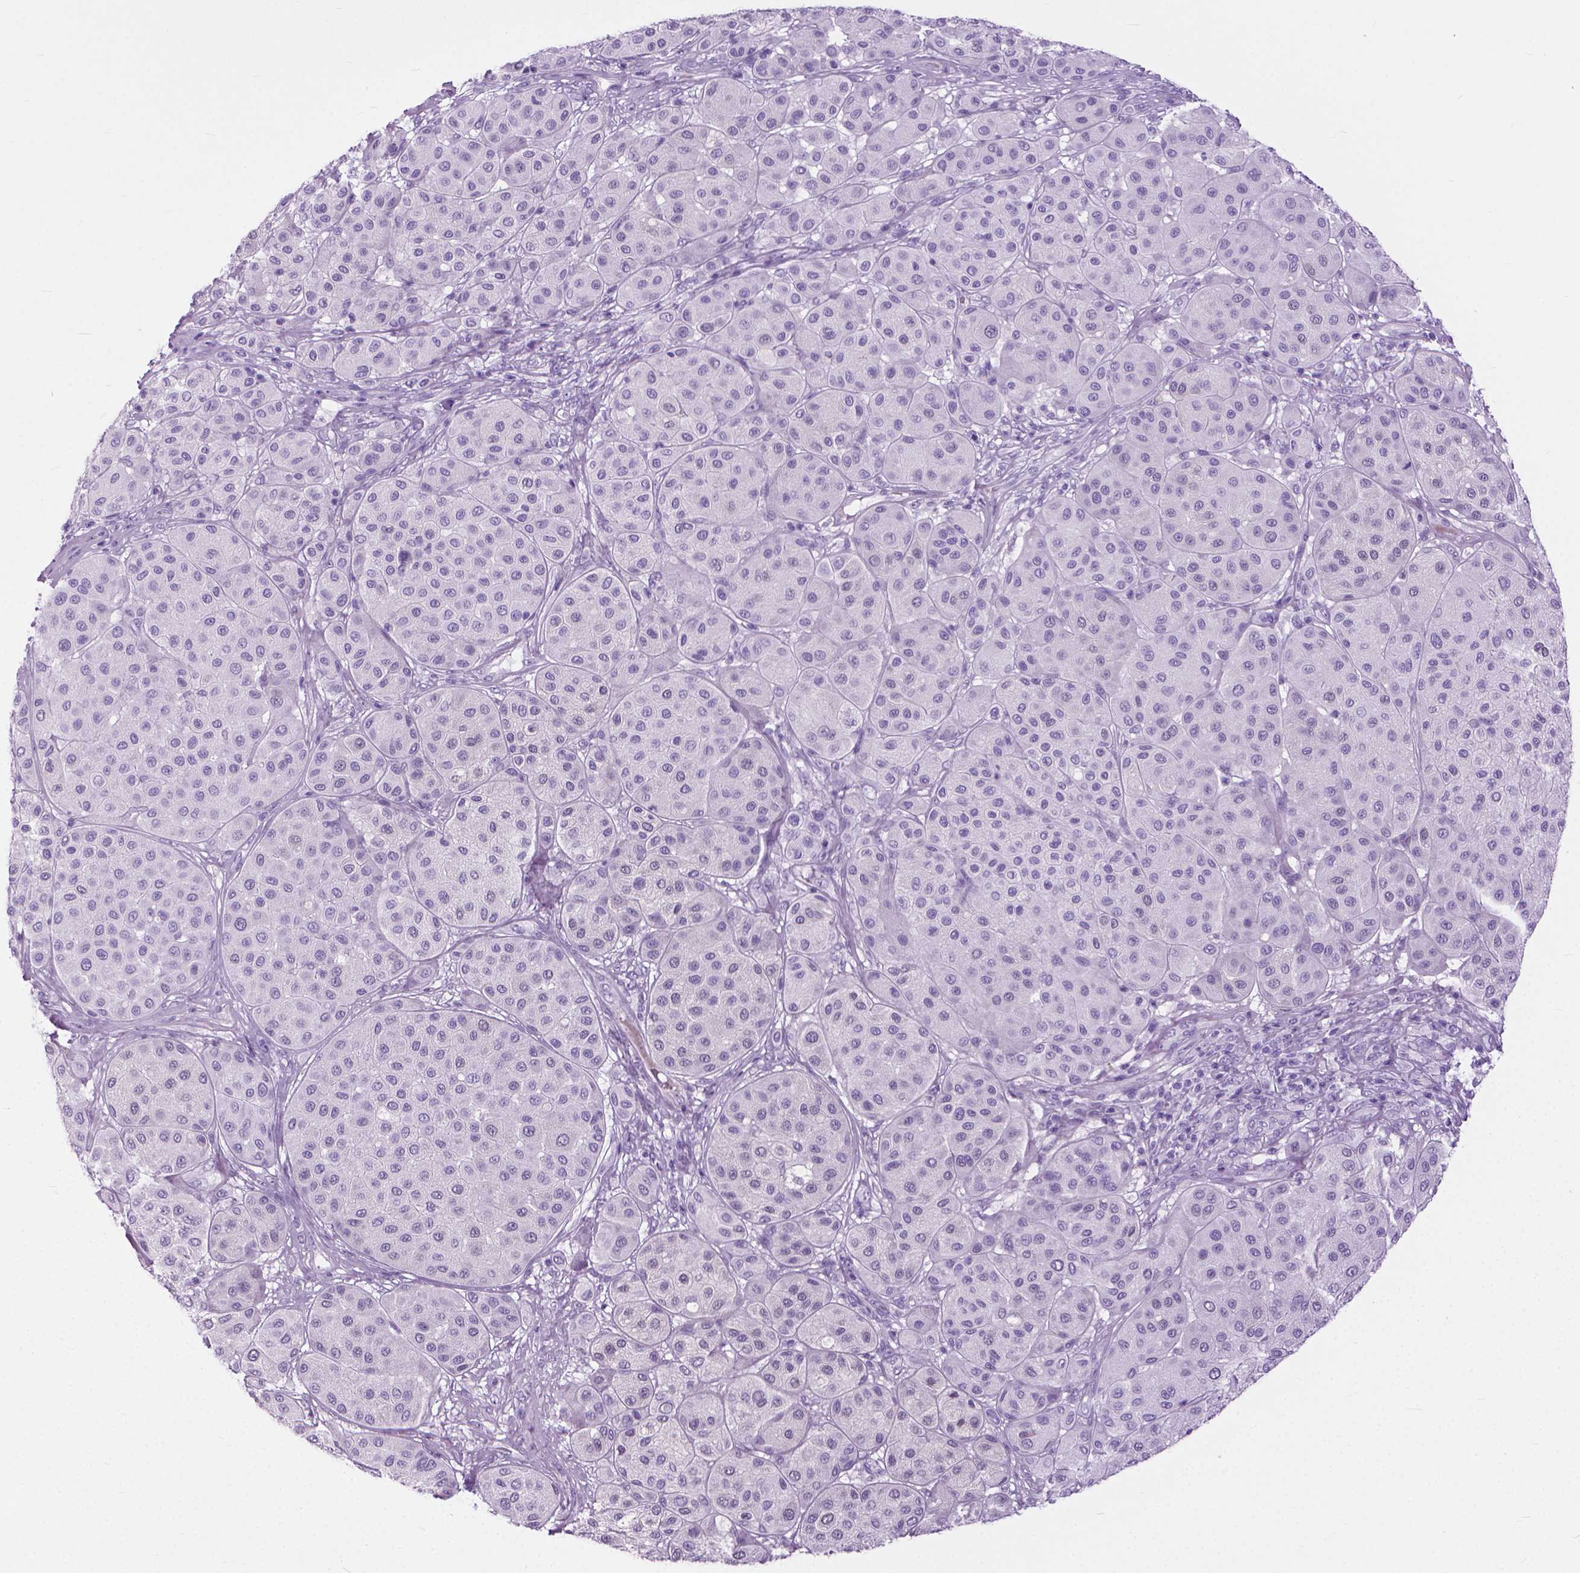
{"staining": {"intensity": "negative", "quantity": "none", "location": "none"}, "tissue": "melanoma", "cell_type": "Tumor cells", "image_type": "cancer", "snomed": [{"axis": "morphology", "description": "Malignant melanoma, Metastatic site"}, {"axis": "topography", "description": "Smooth muscle"}], "caption": "Immunohistochemistry (IHC) of malignant melanoma (metastatic site) shows no expression in tumor cells.", "gene": "HTR2B", "patient": {"sex": "male", "age": 41}}